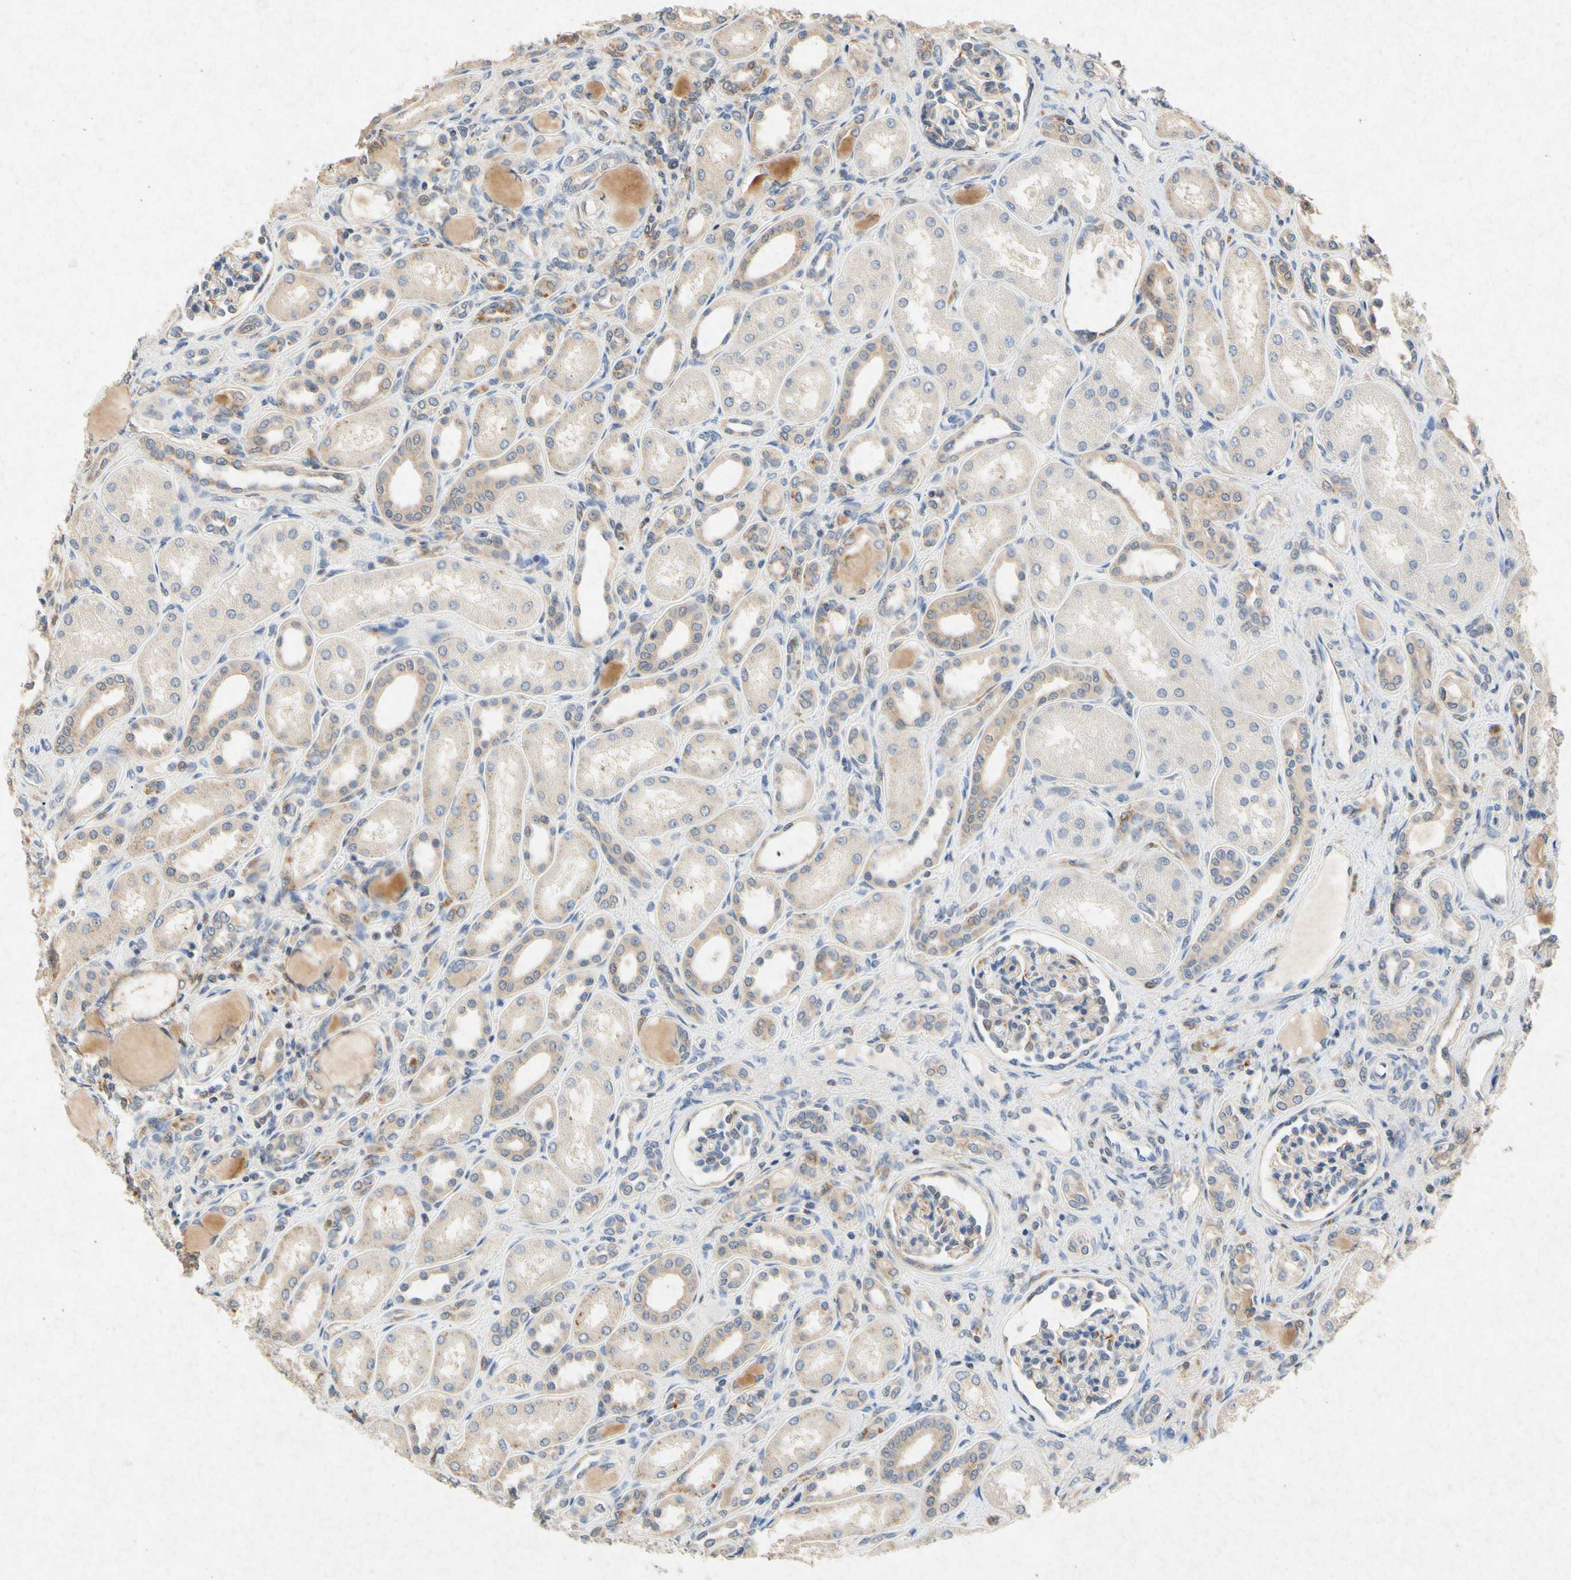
{"staining": {"intensity": "weak", "quantity": "<25%", "location": "cytoplasmic/membranous"}, "tissue": "kidney", "cell_type": "Cells in glomeruli", "image_type": "normal", "snomed": [{"axis": "morphology", "description": "Normal tissue, NOS"}, {"axis": "topography", "description": "Kidney"}], "caption": "The IHC image has no significant positivity in cells in glomeruli of kidney.", "gene": "RPS6KA1", "patient": {"sex": "male", "age": 7}}